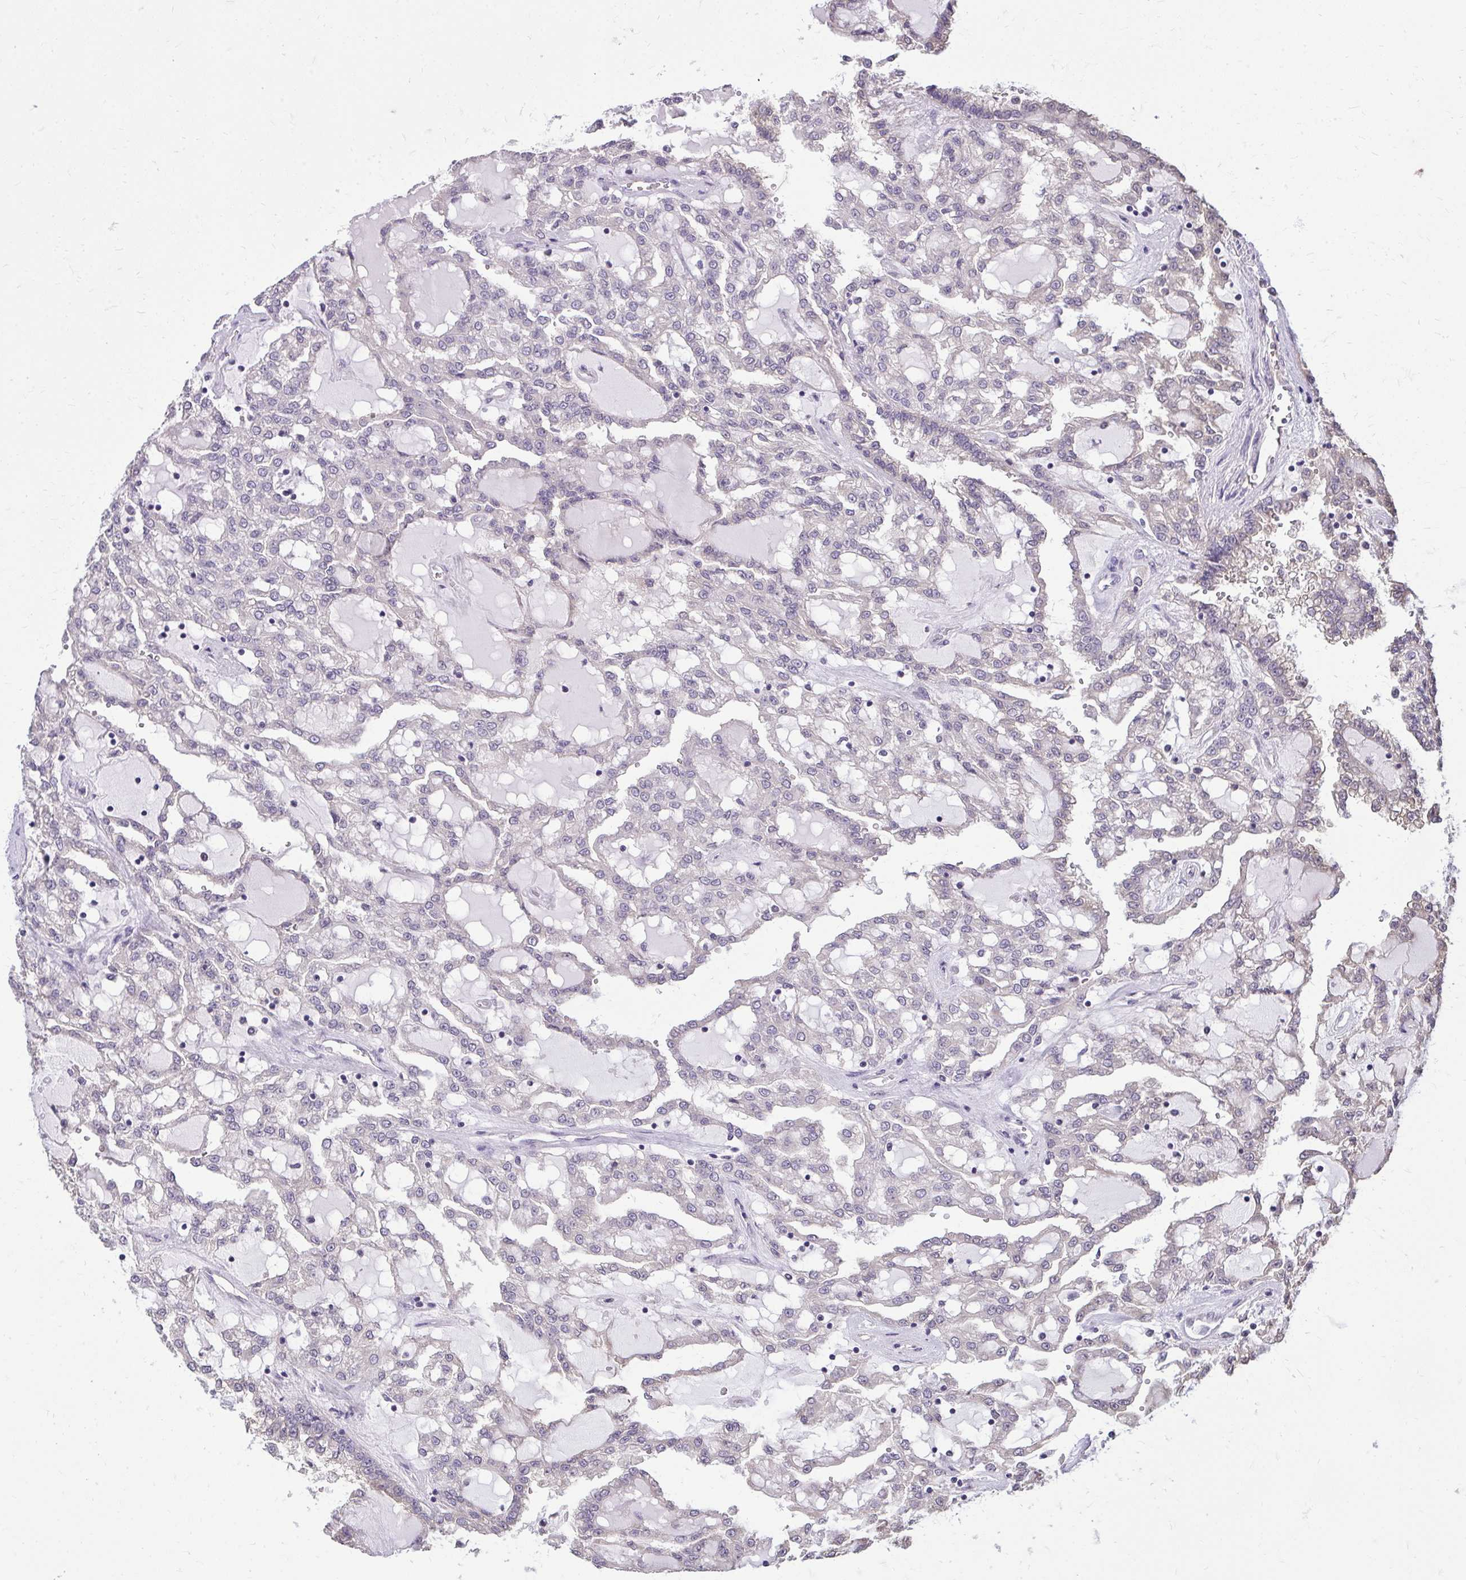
{"staining": {"intensity": "negative", "quantity": "none", "location": "none"}, "tissue": "renal cancer", "cell_type": "Tumor cells", "image_type": "cancer", "snomed": [{"axis": "morphology", "description": "Adenocarcinoma, NOS"}, {"axis": "topography", "description": "Kidney"}], "caption": "High power microscopy image of an immunohistochemistry (IHC) micrograph of renal cancer, revealing no significant staining in tumor cells.", "gene": "AKAP5", "patient": {"sex": "male", "age": 63}}